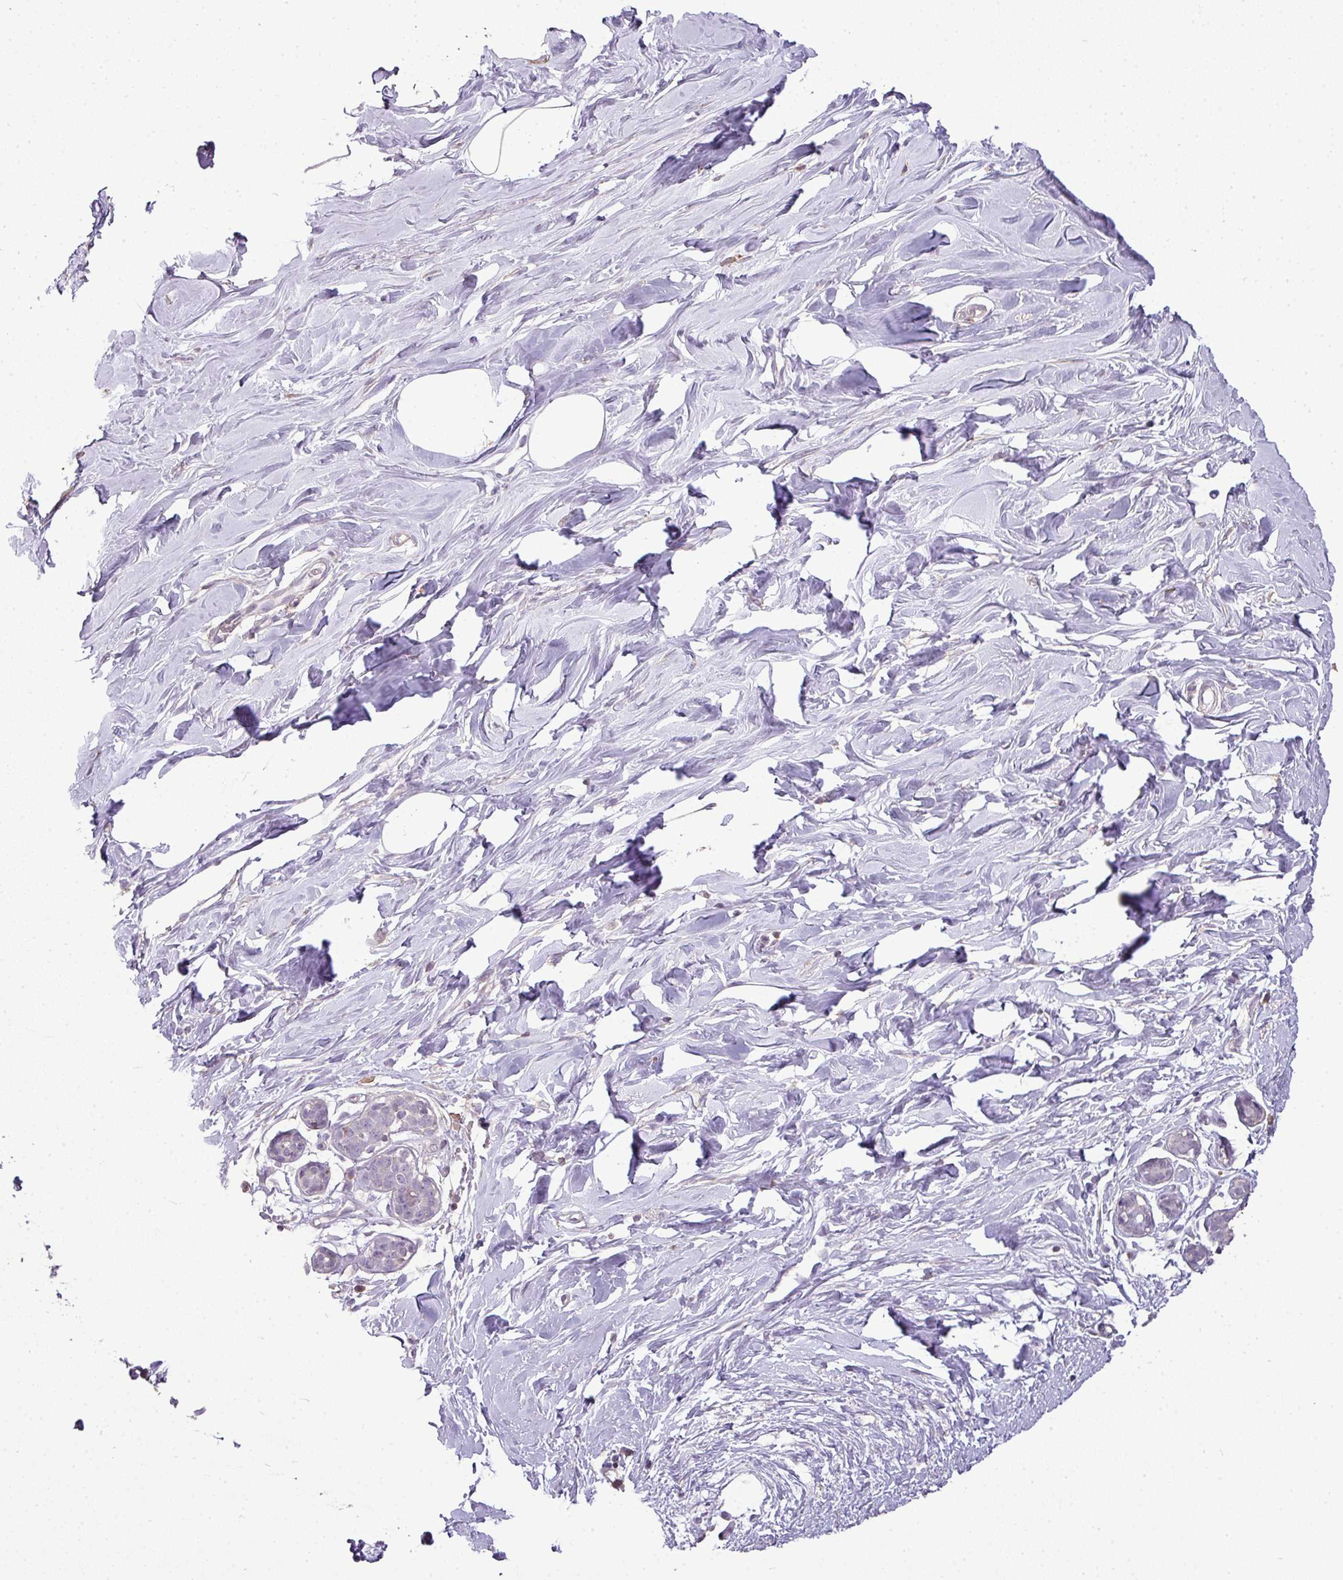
{"staining": {"intensity": "negative", "quantity": "none", "location": "none"}, "tissue": "breast", "cell_type": "Adipocytes", "image_type": "normal", "snomed": [{"axis": "morphology", "description": "Normal tissue, NOS"}, {"axis": "topography", "description": "Breast"}], "caption": "DAB immunohistochemical staining of normal human breast exhibits no significant staining in adipocytes.", "gene": "LY9", "patient": {"sex": "female", "age": 27}}